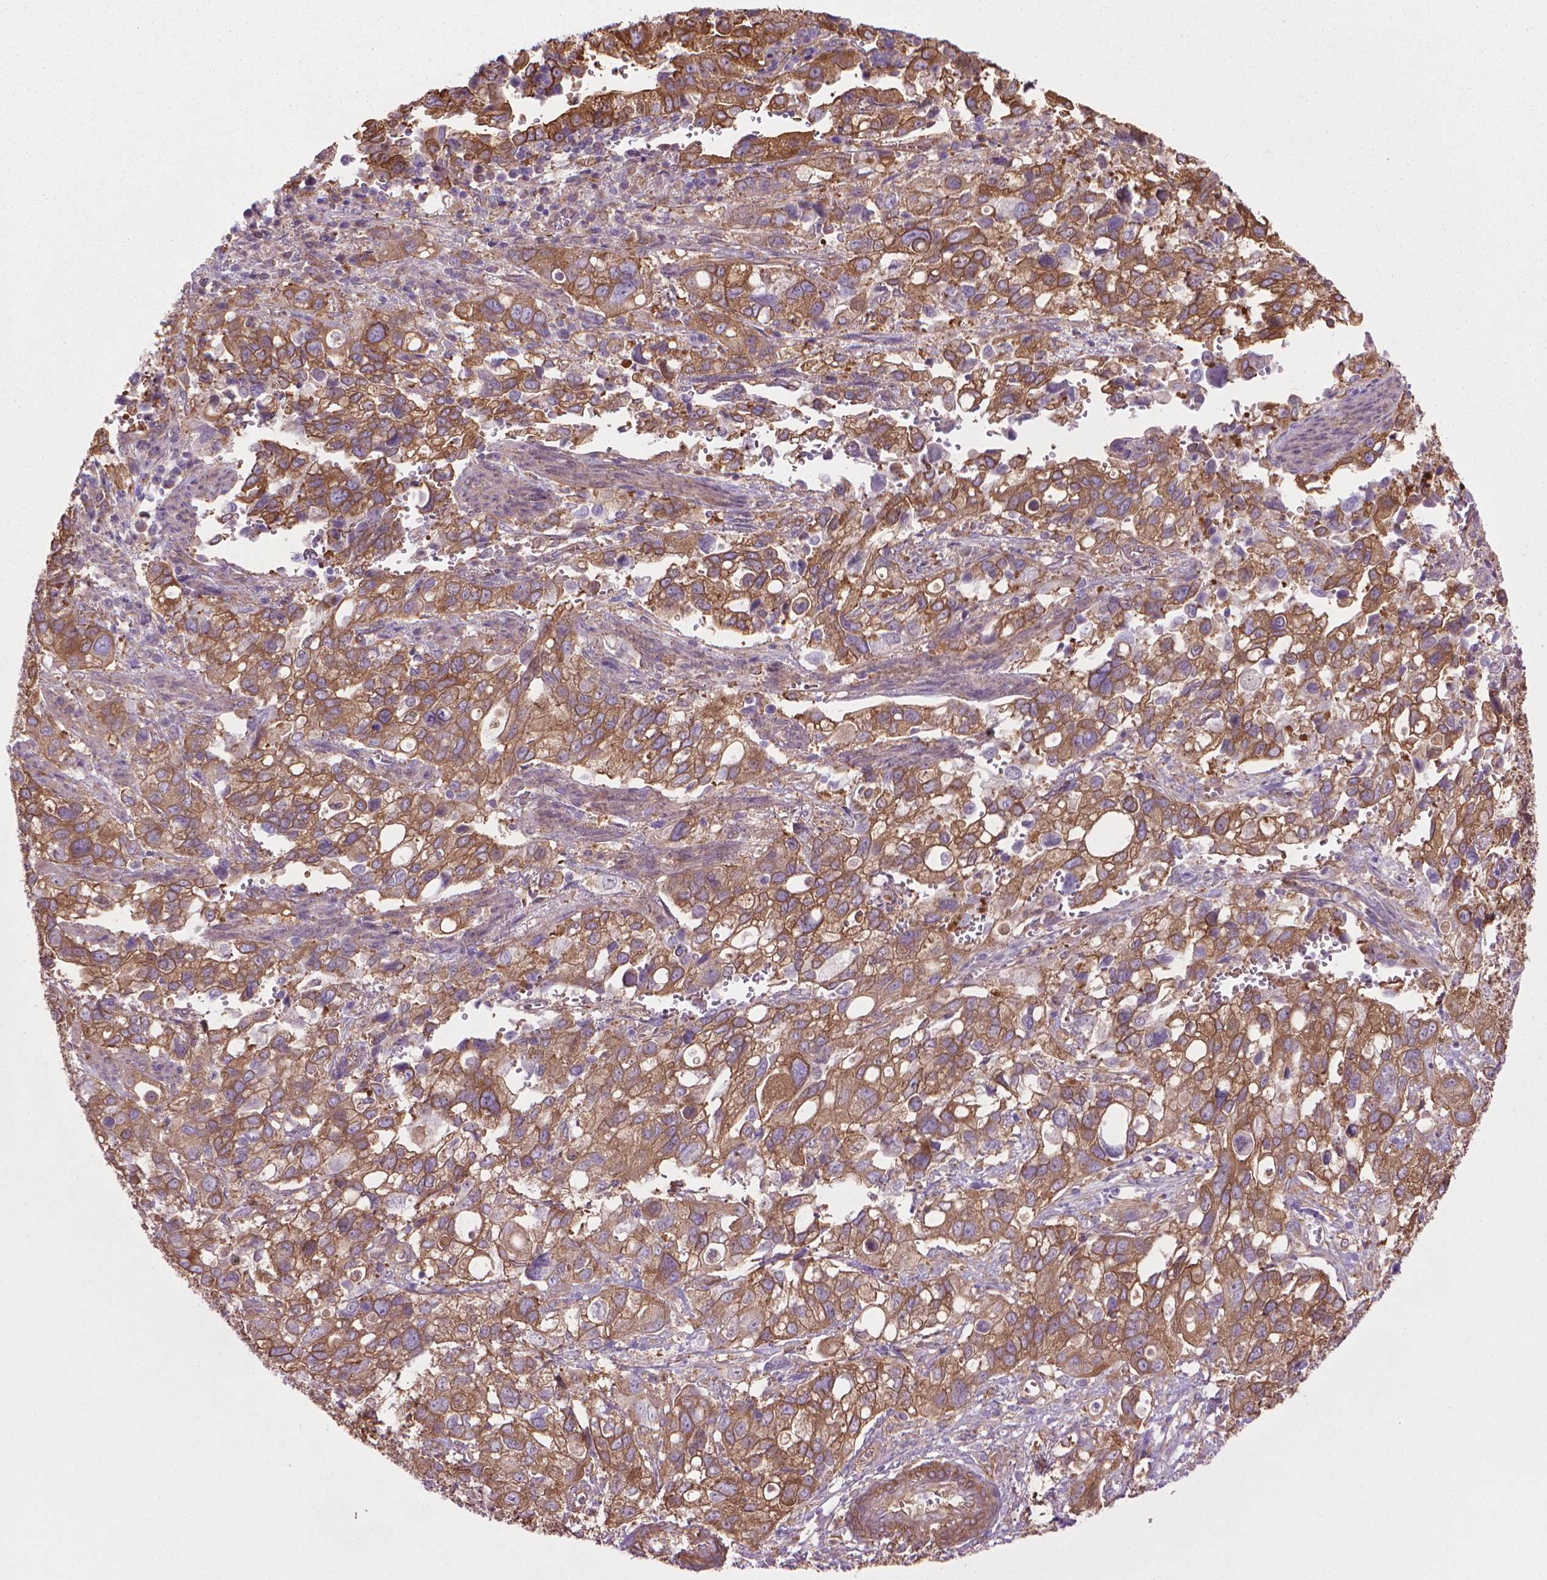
{"staining": {"intensity": "moderate", "quantity": ">75%", "location": "cytoplasmic/membranous"}, "tissue": "stomach cancer", "cell_type": "Tumor cells", "image_type": "cancer", "snomed": [{"axis": "morphology", "description": "Adenocarcinoma, NOS"}, {"axis": "topography", "description": "Stomach, upper"}], "caption": "Tumor cells show medium levels of moderate cytoplasmic/membranous expression in approximately >75% of cells in human stomach cancer.", "gene": "CORO1B", "patient": {"sex": "female", "age": 81}}